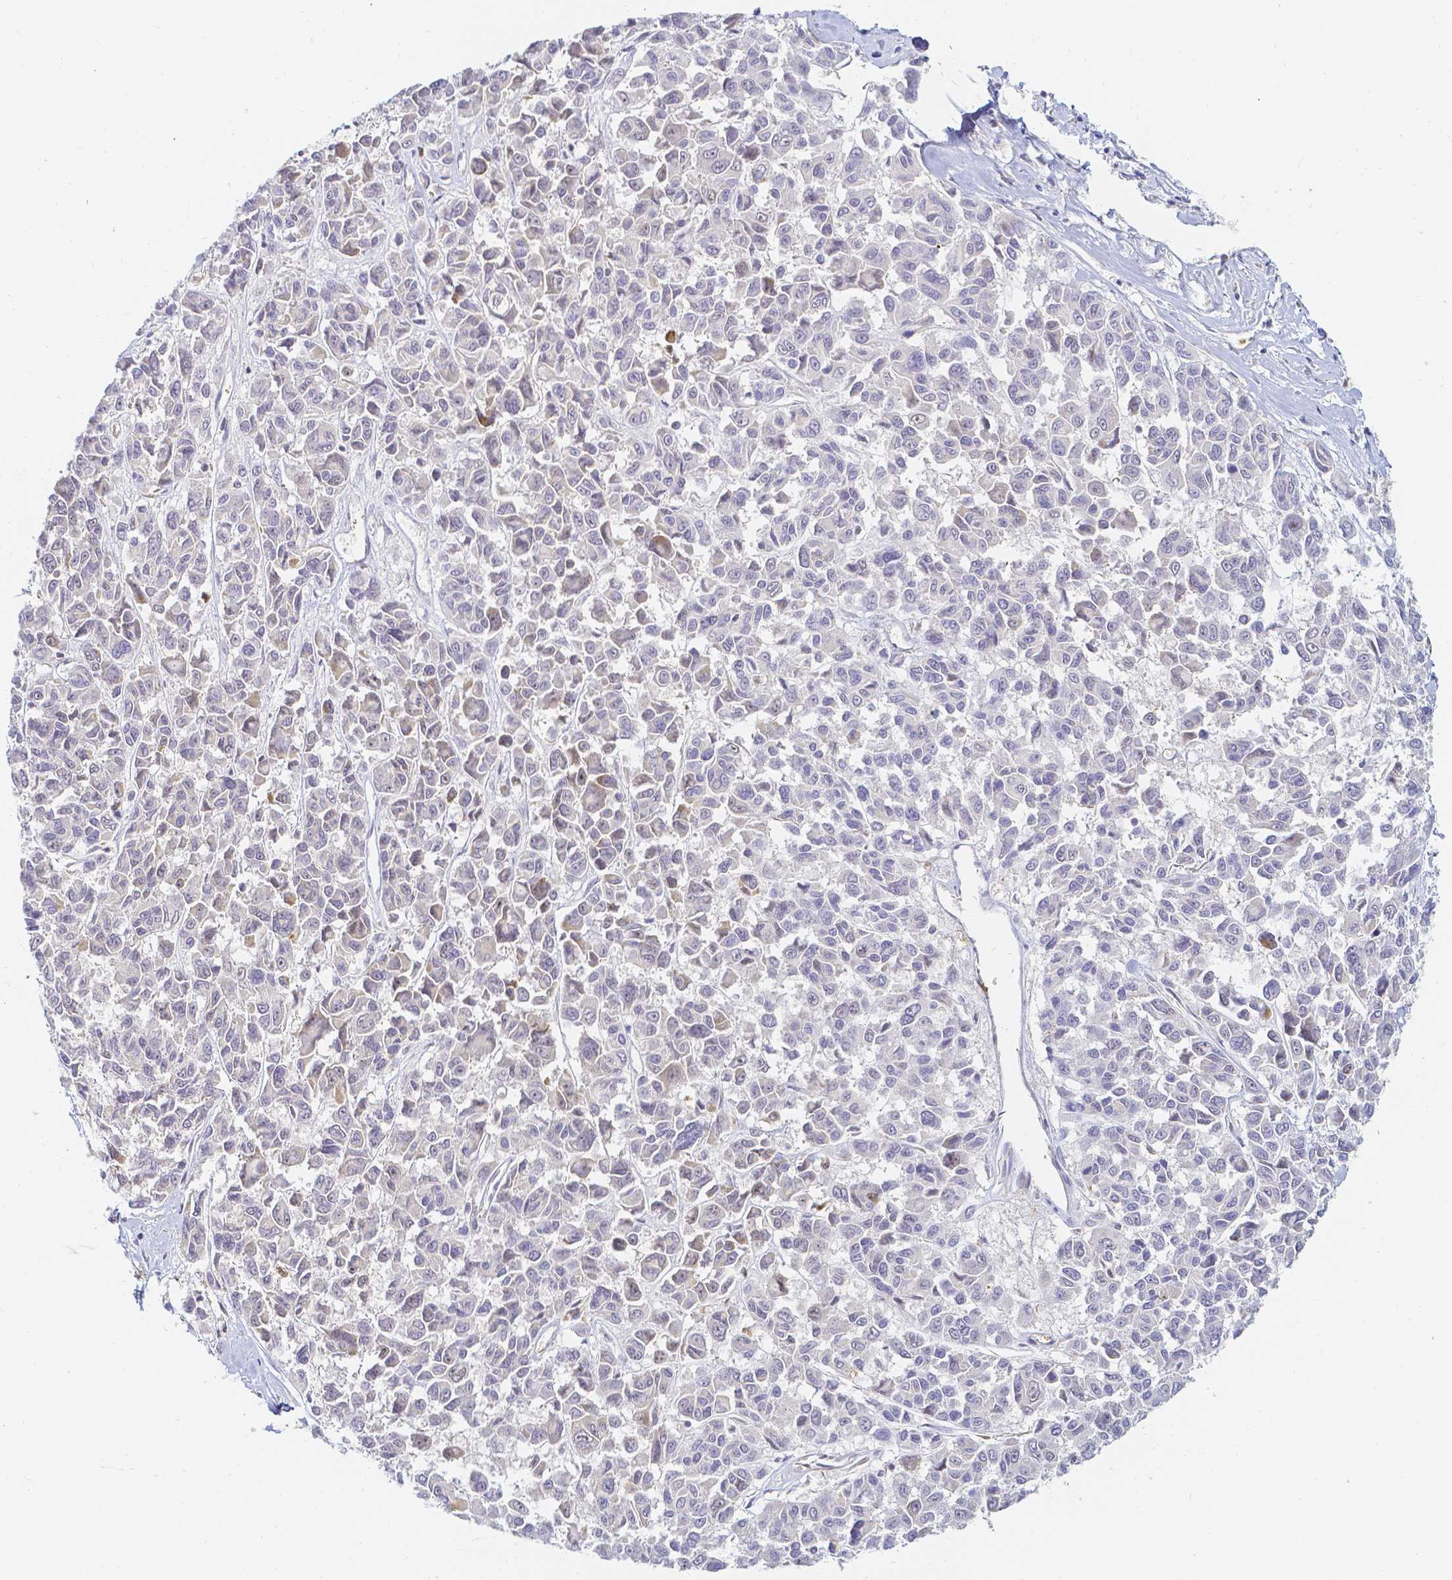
{"staining": {"intensity": "weak", "quantity": "<25%", "location": "cytoplasmic/membranous"}, "tissue": "melanoma", "cell_type": "Tumor cells", "image_type": "cancer", "snomed": [{"axis": "morphology", "description": "Malignant melanoma, NOS"}, {"axis": "topography", "description": "Skin"}], "caption": "A histopathology image of human malignant melanoma is negative for staining in tumor cells. (DAB (3,3'-diaminobenzidine) immunohistochemistry, high magnification).", "gene": "KCNH1", "patient": {"sex": "female", "age": 66}}